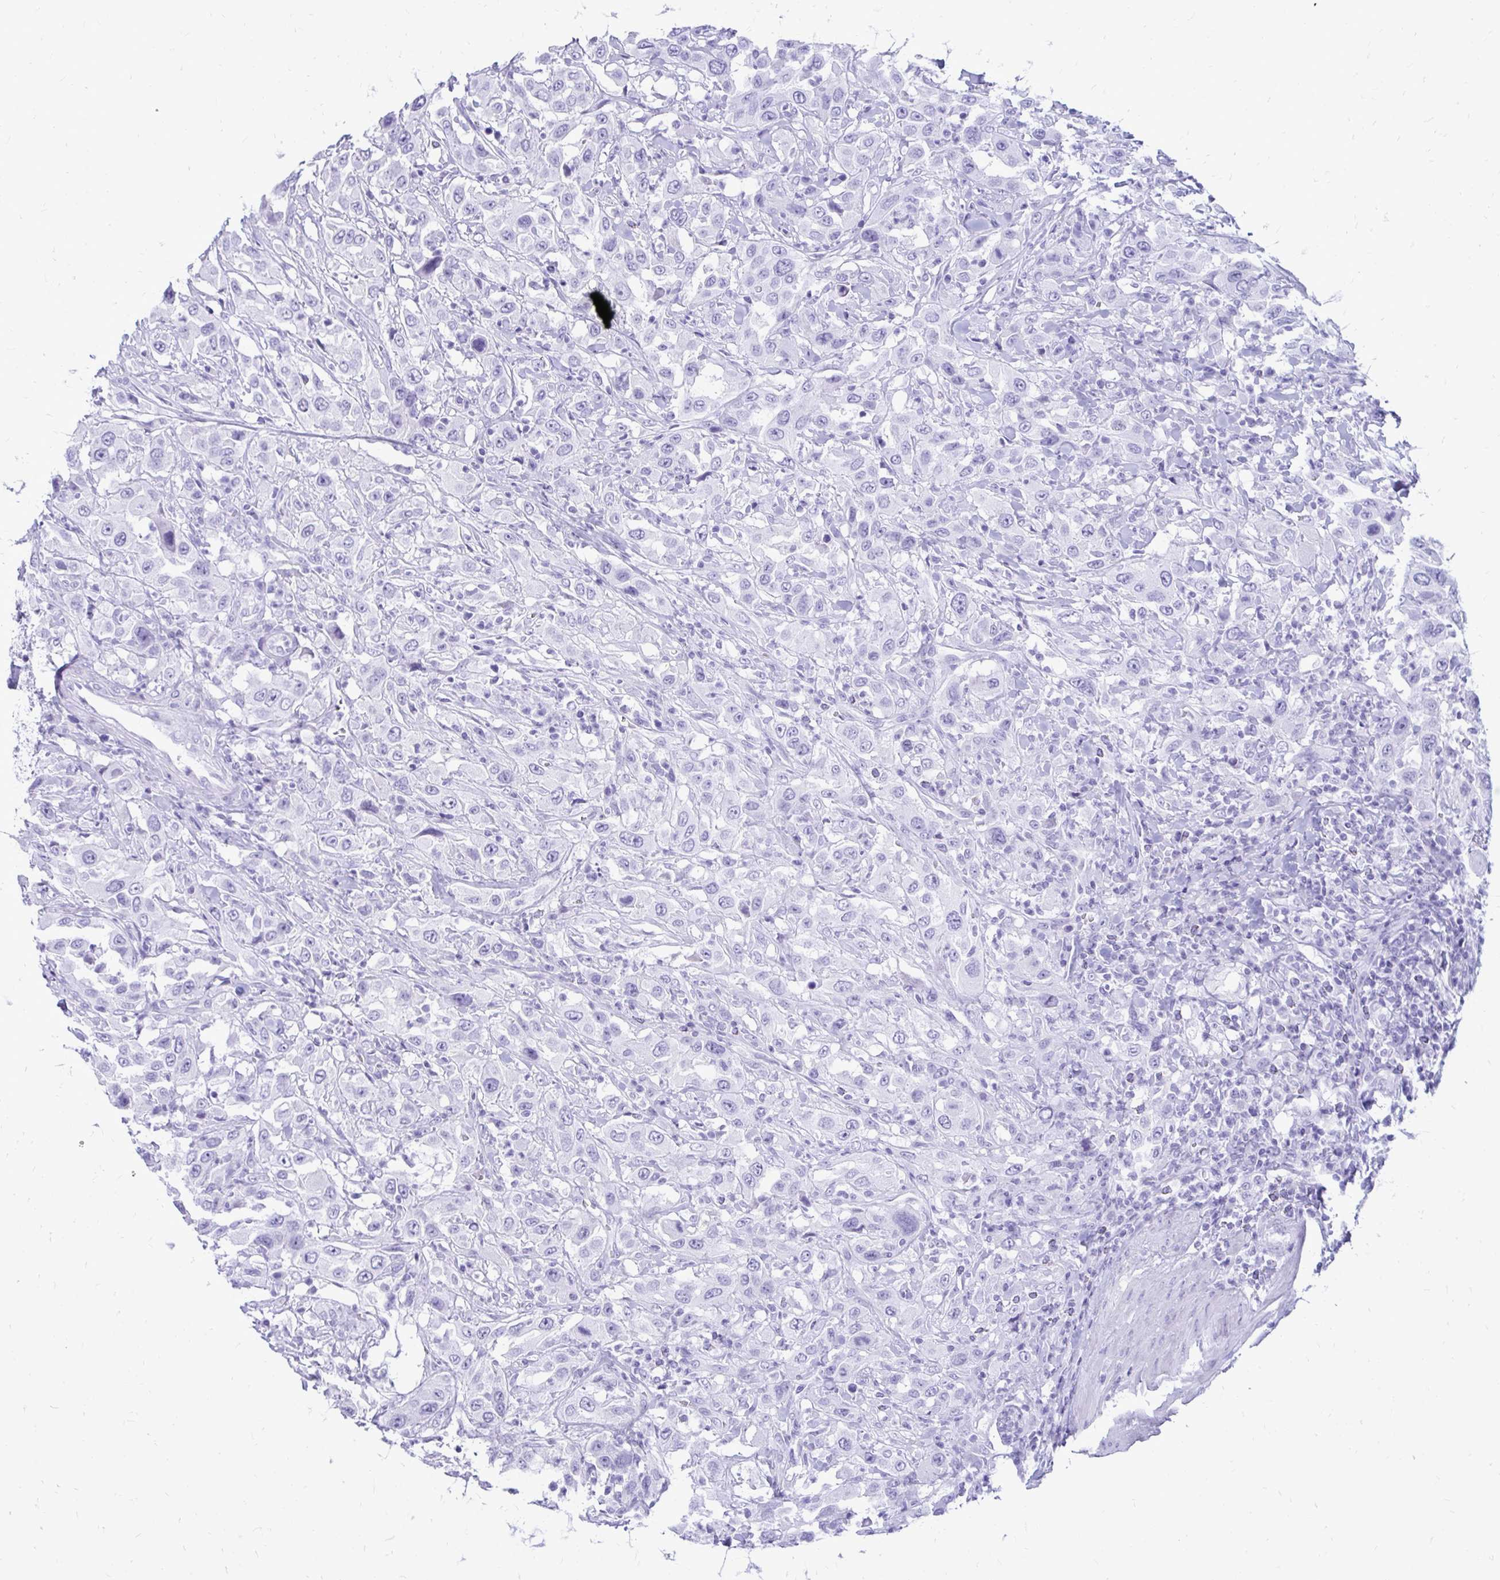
{"staining": {"intensity": "negative", "quantity": "none", "location": "none"}, "tissue": "urothelial cancer", "cell_type": "Tumor cells", "image_type": "cancer", "snomed": [{"axis": "morphology", "description": "Urothelial carcinoma, High grade"}, {"axis": "topography", "description": "Urinary bladder"}], "caption": "This is an immunohistochemistry micrograph of human urothelial cancer. There is no positivity in tumor cells.", "gene": "OR10R2", "patient": {"sex": "male", "age": 61}}